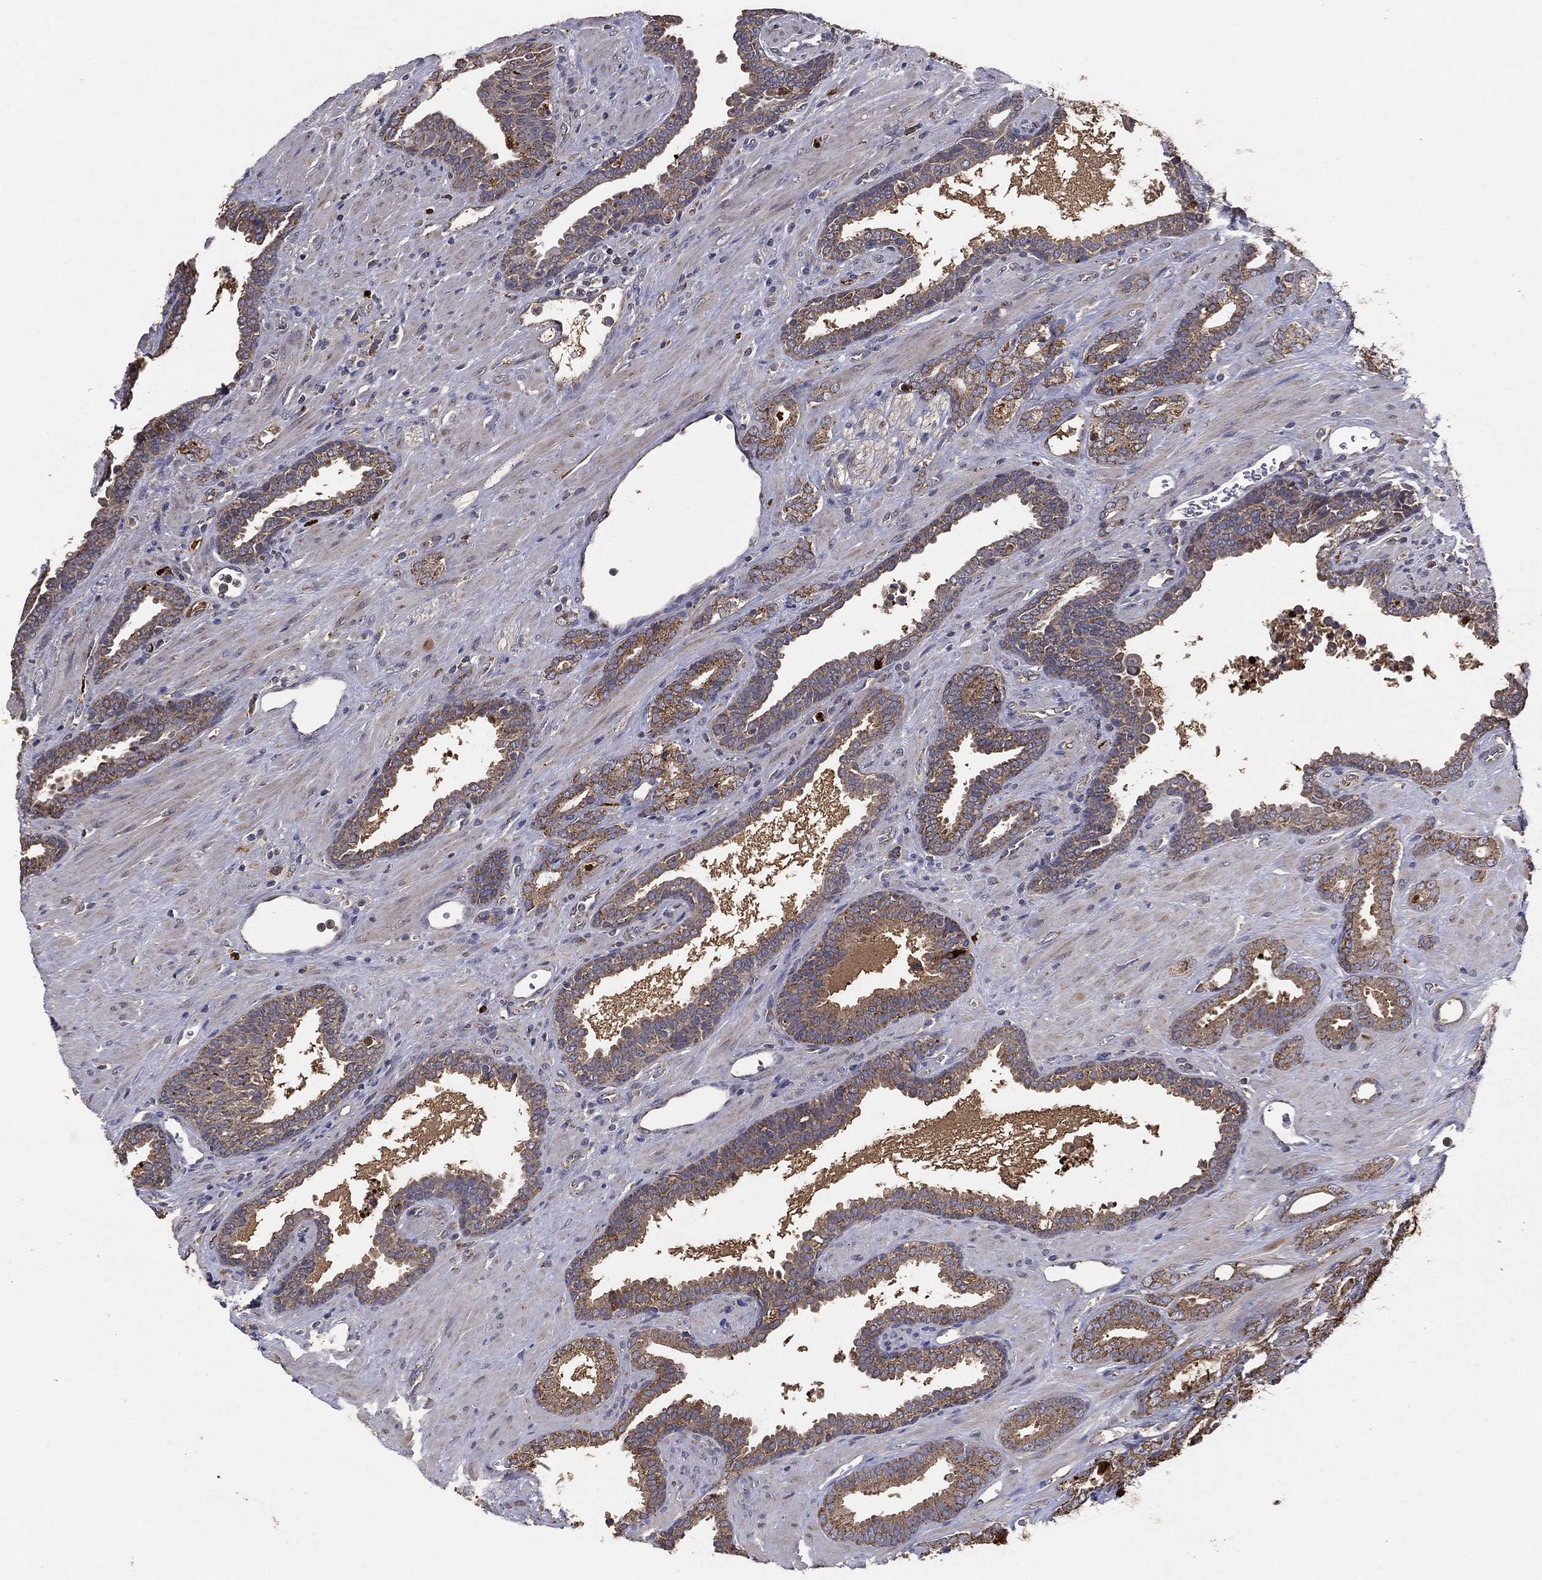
{"staining": {"intensity": "moderate", "quantity": ">75%", "location": "cytoplasmic/membranous"}, "tissue": "prostate cancer", "cell_type": "Tumor cells", "image_type": "cancer", "snomed": [{"axis": "morphology", "description": "Adenocarcinoma, Low grade"}, {"axis": "topography", "description": "Prostate"}], "caption": "A photomicrograph of prostate cancer (adenocarcinoma (low-grade)) stained for a protein shows moderate cytoplasmic/membranous brown staining in tumor cells.", "gene": "MT-ND1", "patient": {"sex": "male", "age": 61}}